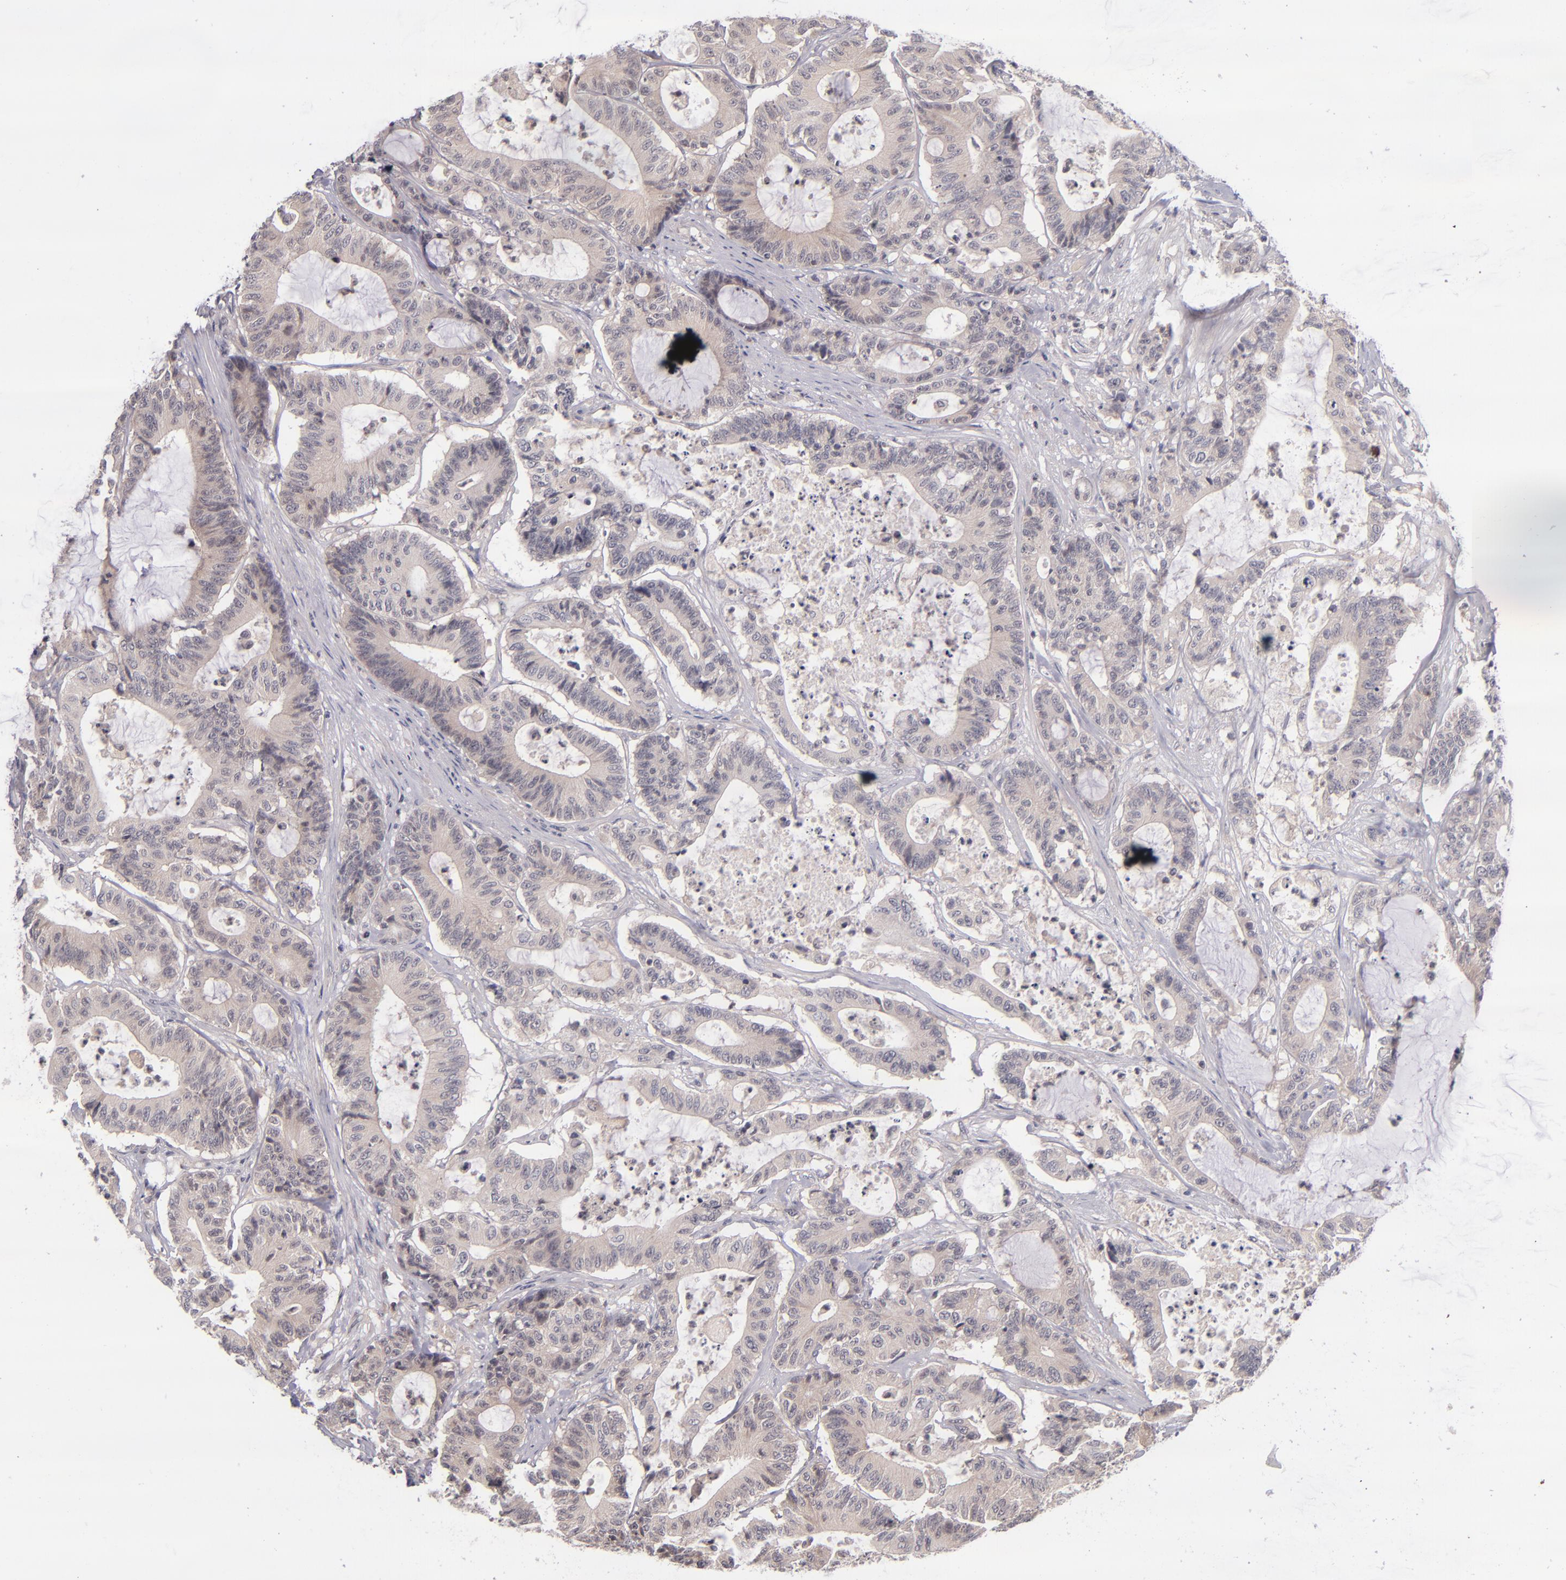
{"staining": {"intensity": "weak", "quantity": ">75%", "location": "cytoplasmic/membranous"}, "tissue": "colorectal cancer", "cell_type": "Tumor cells", "image_type": "cancer", "snomed": [{"axis": "morphology", "description": "Adenocarcinoma, NOS"}, {"axis": "topography", "description": "Colon"}], "caption": "Human adenocarcinoma (colorectal) stained with a brown dye exhibits weak cytoplasmic/membranous positive positivity in about >75% of tumor cells.", "gene": "TSC2", "patient": {"sex": "female", "age": 84}}